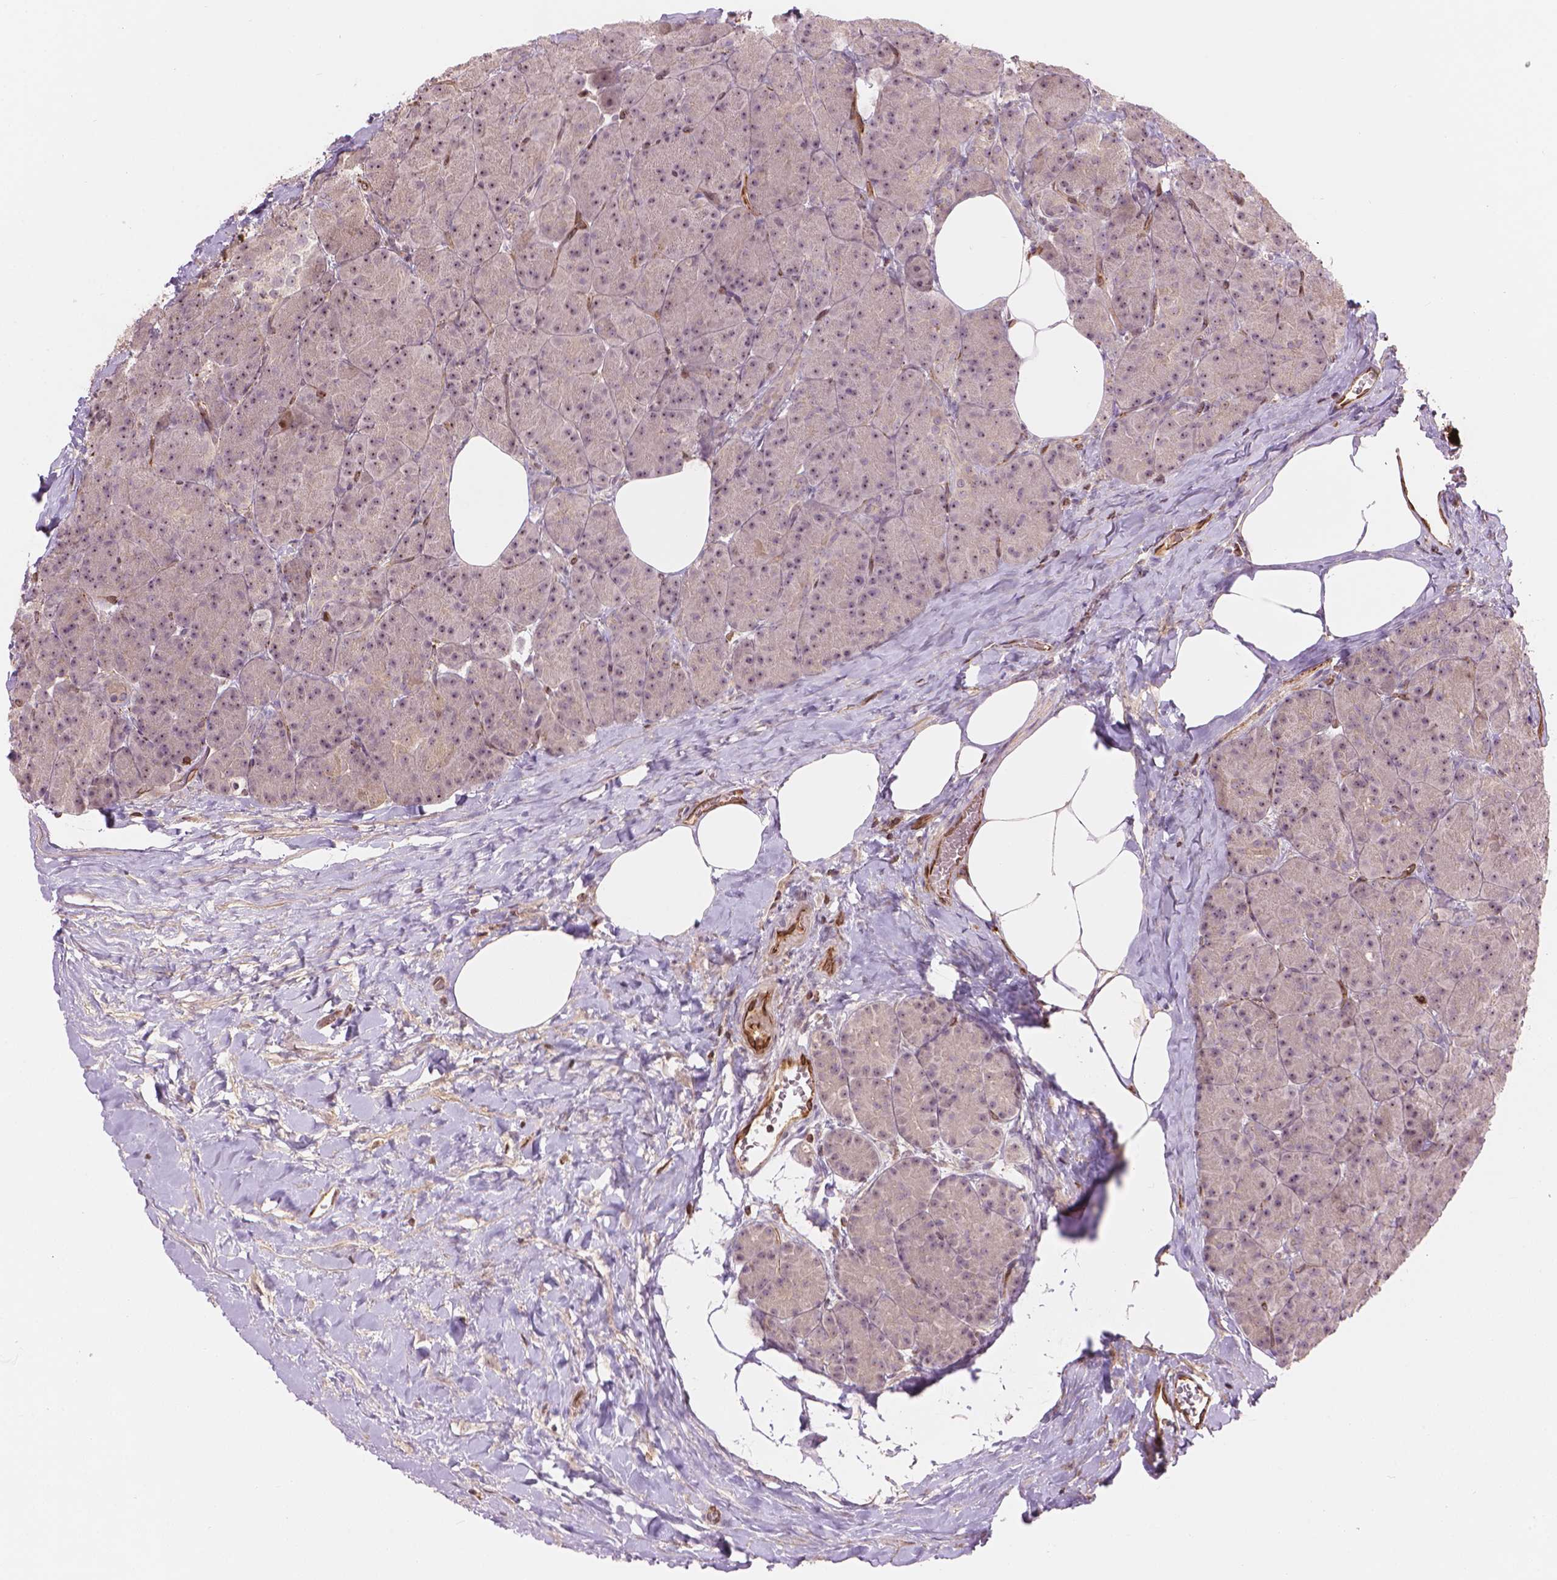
{"staining": {"intensity": "moderate", "quantity": "25%-75%", "location": "nuclear"}, "tissue": "pancreas", "cell_type": "Exocrine glandular cells", "image_type": "normal", "snomed": [{"axis": "morphology", "description": "Normal tissue, NOS"}, {"axis": "topography", "description": "Pancreas"}], "caption": "Protein staining of normal pancreas displays moderate nuclear positivity in approximately 25%-75% of exocrine glandular cells. (DAB (3,3'-diaminobenzidine) = brown stain, brightfield microscopy at high magnification).", "gene": "SMC2", "patient": {"sex": "male", "age": 57}}